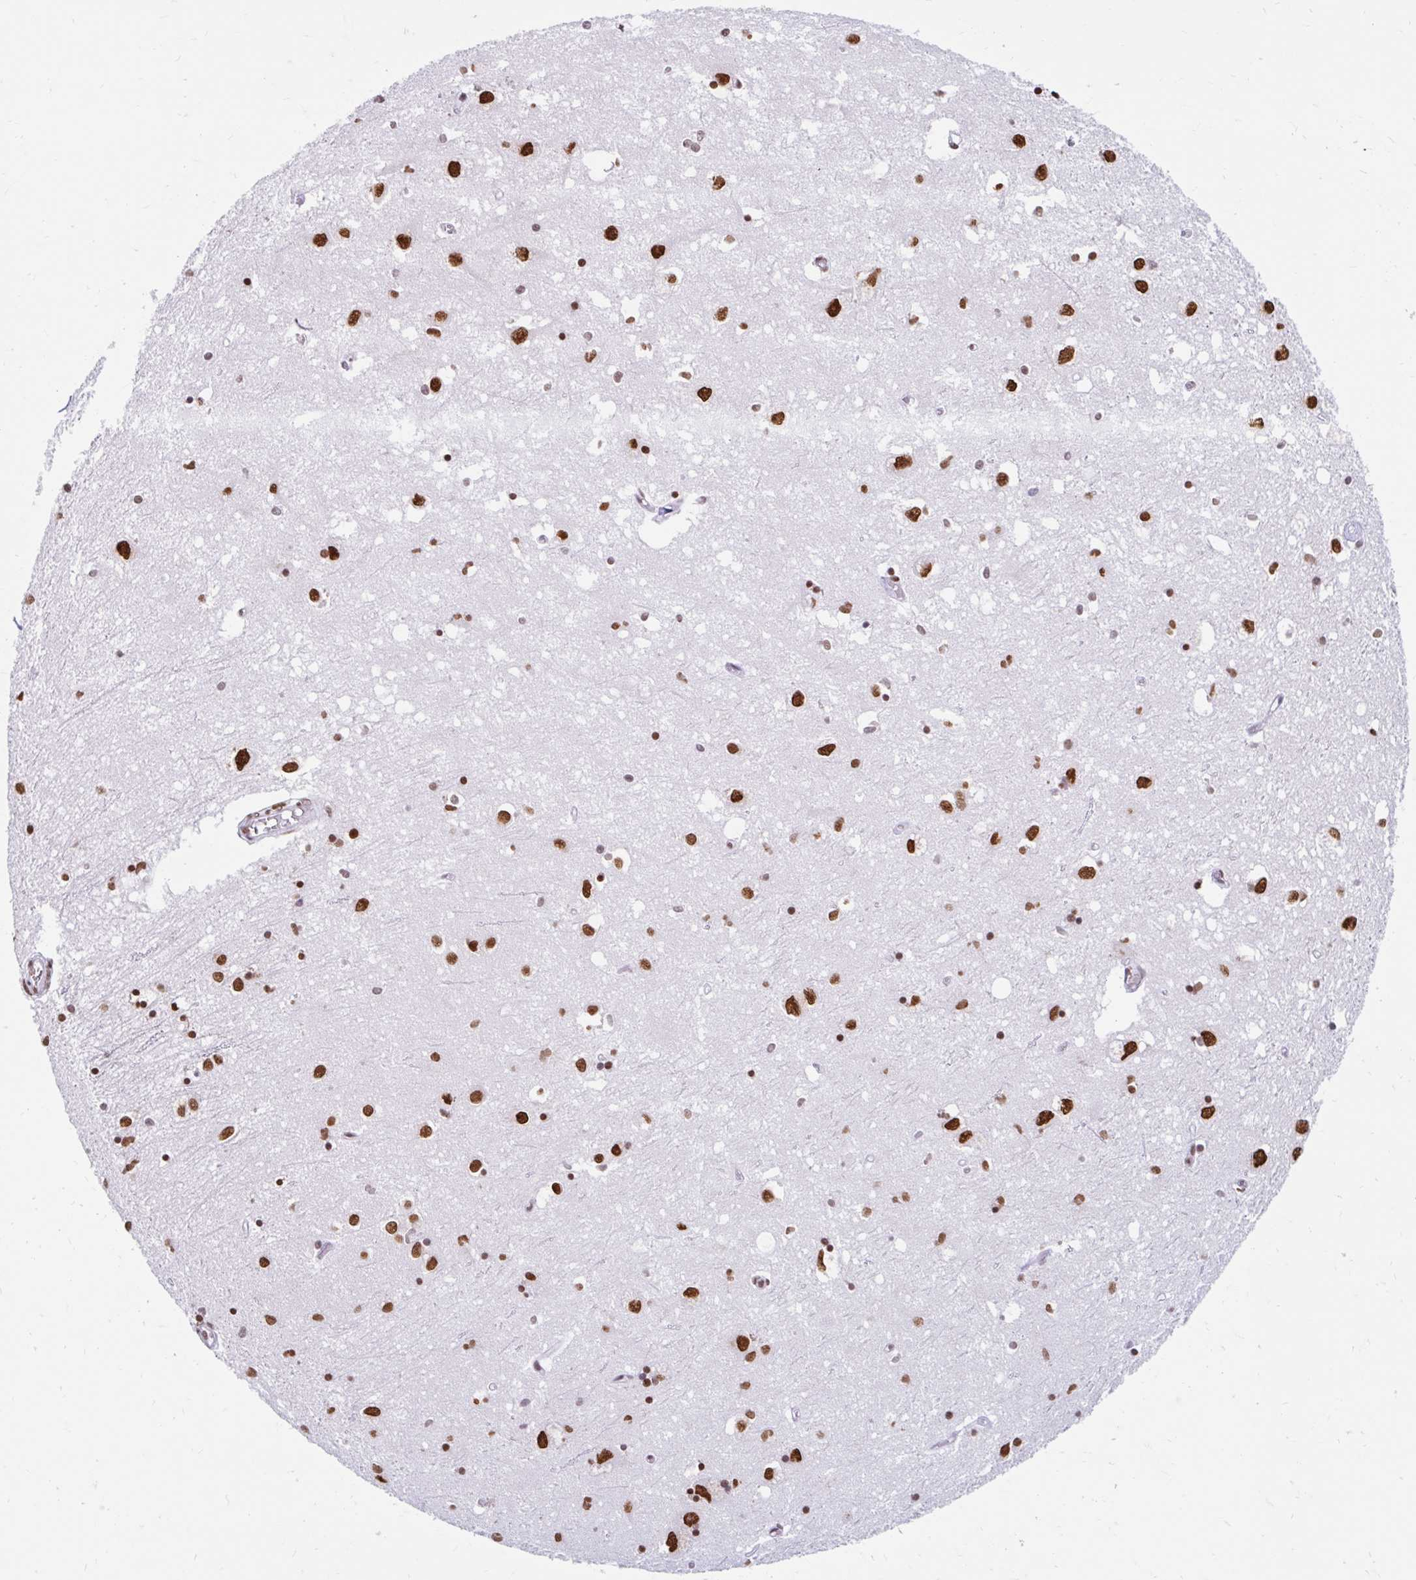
{"staining": {"intensity": "strong", "quantity": "25%-75%", "location": "nuclear"}, "tissue": "caudate", "cell_type": "Glial cells", "image_type": "normal", "snomed": [{"axis": "morphology", "description": "Normal tissue, NOS"}, {"axis": "topography", "description": "Lateral ventricle wall"}], "caption": "About 25%-75% of glial cells in benign caudate display strong nuclear protein staining as visualized by brown immunohistochemical staining.", "gene": "KHDRBS1", "patient": {"sex": "male", "age": 70}}